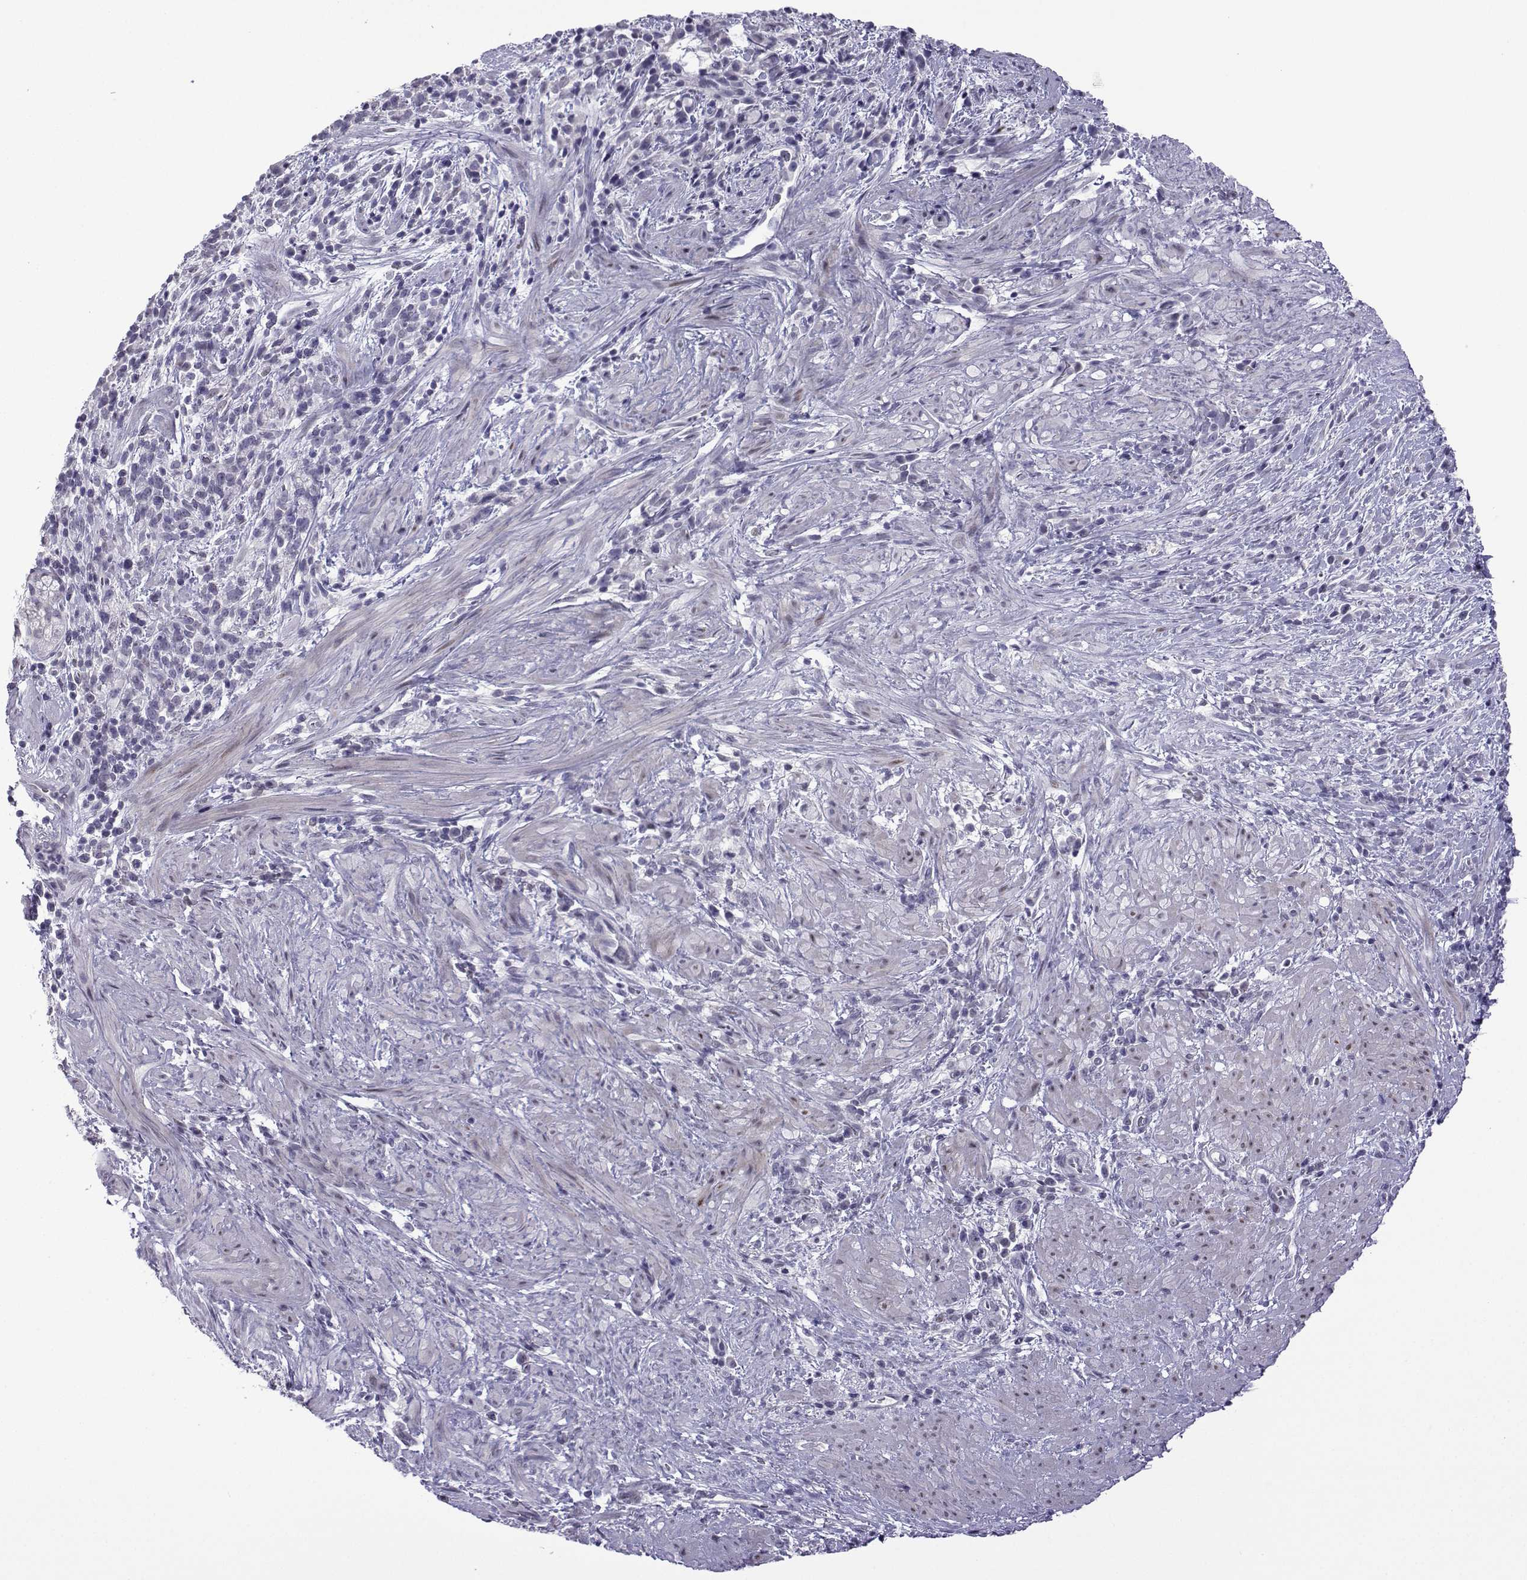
{"staining": {"intensity": "negative", "quantity": "none", "location": "none"}, "tissue": "stomach cancer", "cell_type": "Tumor cells", "image_type": "cancer", "snomed": [{"axis": "morphology", "description": "Adenocarcinoma, NOS"}, {"axis": "topography", "description": "Stomach"}], "caption": "Tumor cells are negative for protein expression in human stomach adenocarcinoma.", "gene": "CFAP70", "patient": {"sex": "female", "age": 57}}